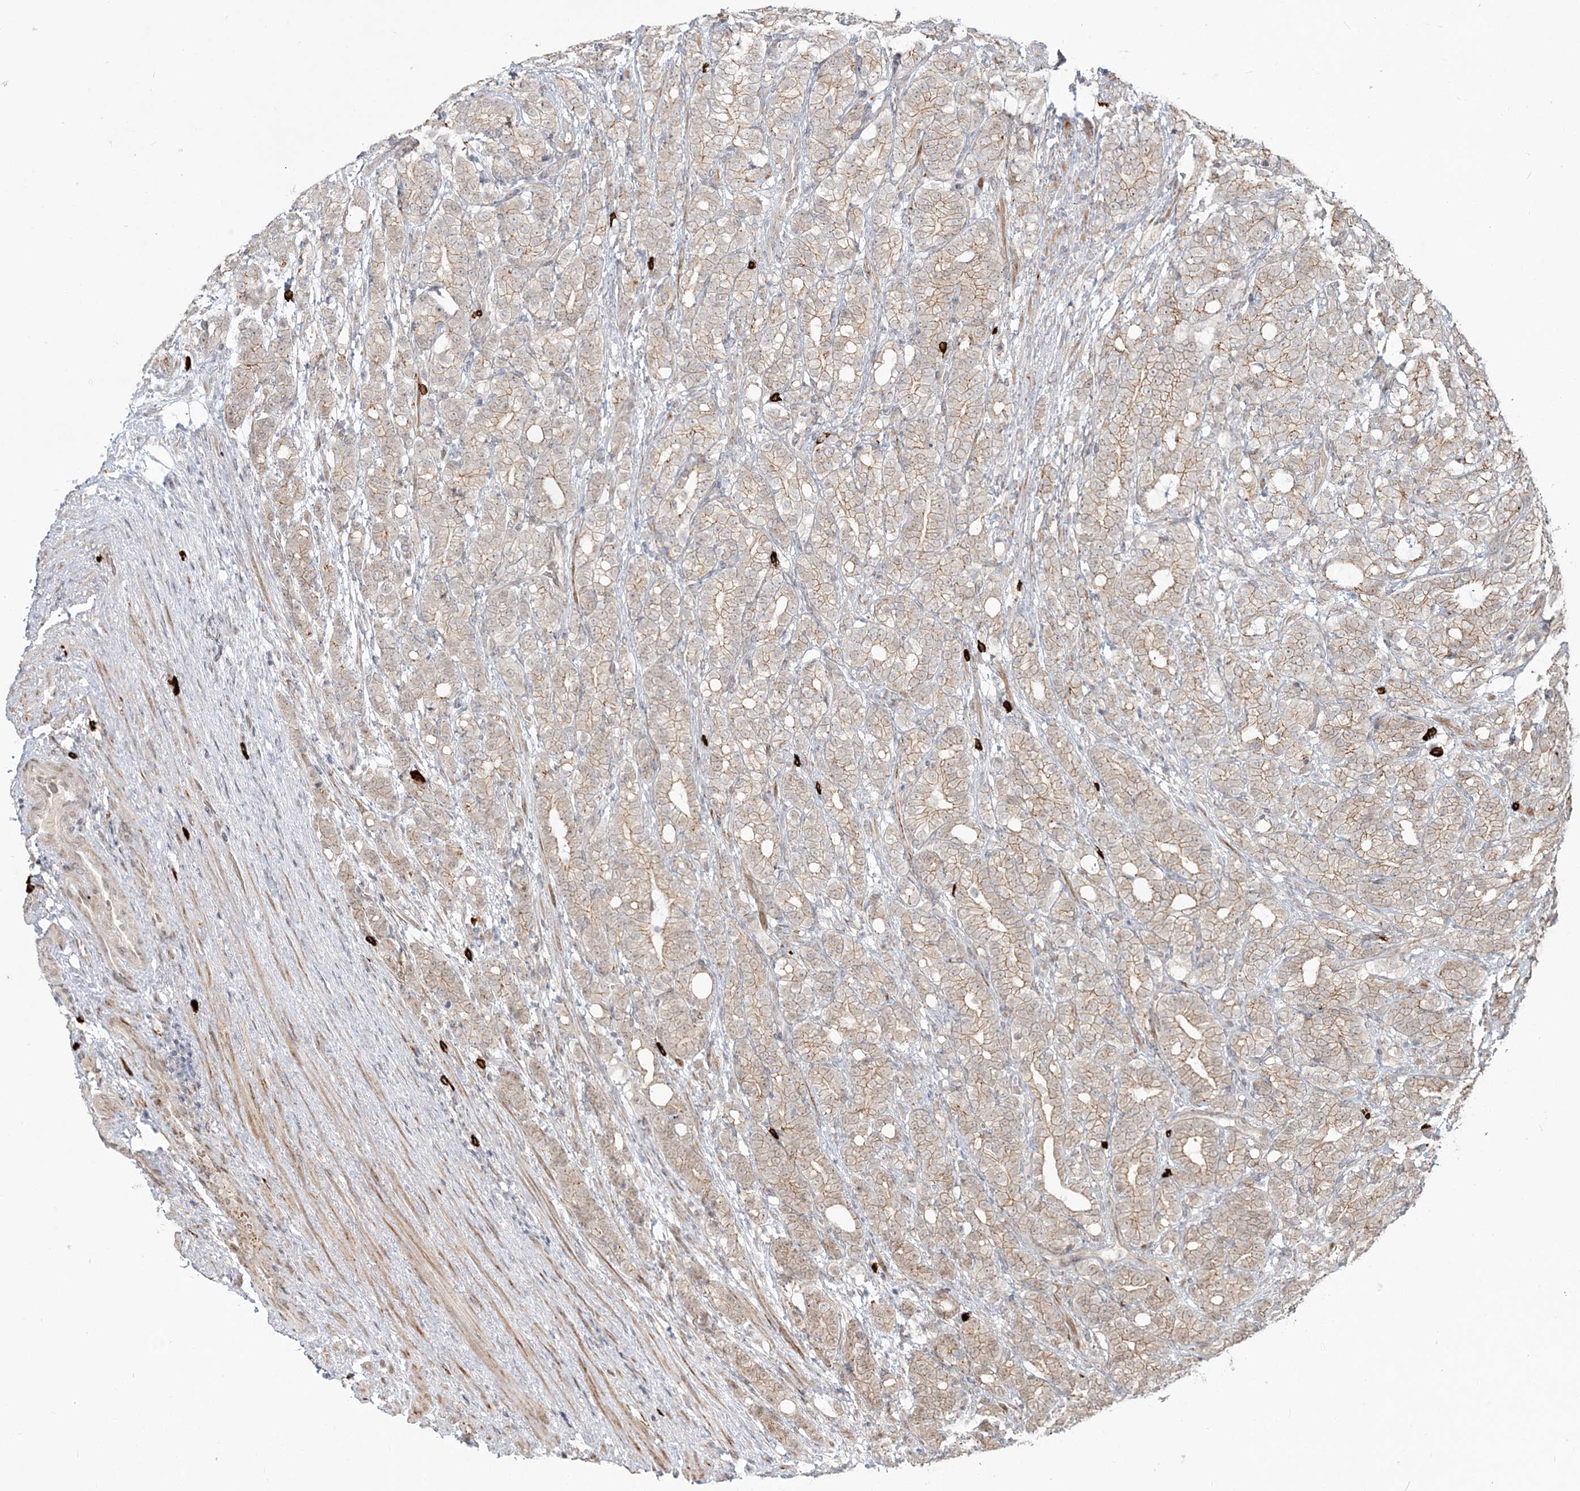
{"staining": {"intensity": "weak", "quantity": "25%-75%", "location": "cytoplasmic/membranous"}, "tissue": "prostate cancer", "cell_type": "Tumor cells", "image_type": "cancer", "snomed": [{"axis": "morphology", "description": "Adenocarcinoma, High grade"}, {"axis": "topography", "description": "Prostate"}], "caption": "Protein staining demonstrates weak cytoplasmic/membranous expression in about 25%-75% of tumor cells in prostate cancer. (DAB IHC with brightfield microscopy, high magnification).", "gene": "SH3PXD2A", "patient": {"sex": "male", "age": 57}}